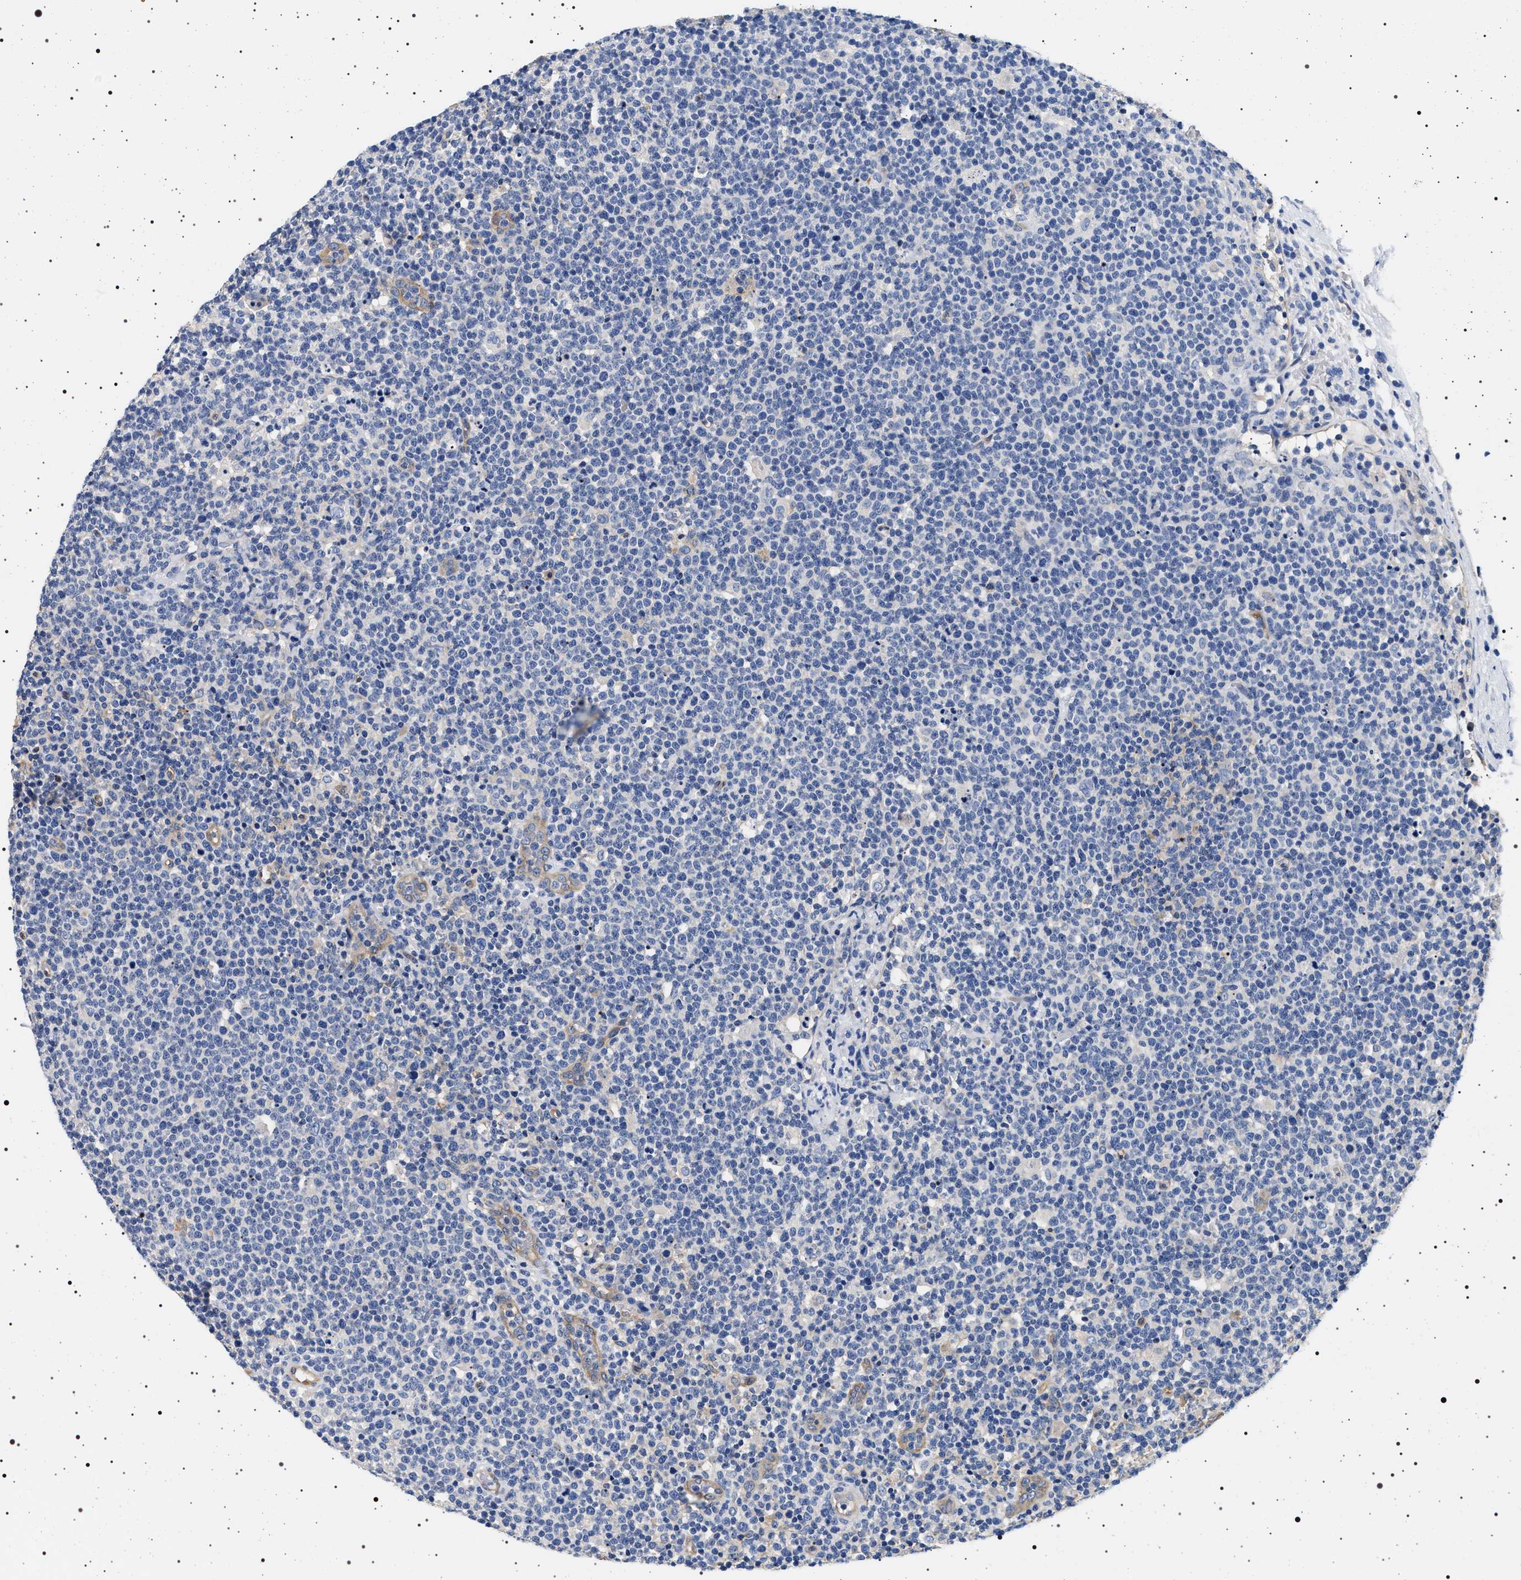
{"staining": {"intensity": "negative", "quantity": "none", "location": "none"}, "tissue": "lymphoma", "cell_type": "Tumor cells", "image_type": "cancer", "snomed": [{"axis": "morphology", "description": "Malignant lymphoma, non-Hodgkin's type, High grade"}, {"axis": "topography", "description": "Lymph node"}], "caption": "Histopathology image shows no significant protein positivity in tumor cells of lymphoma.", "gene": "HSD17B1", "patient": {"sex": "male", "age": 61}}